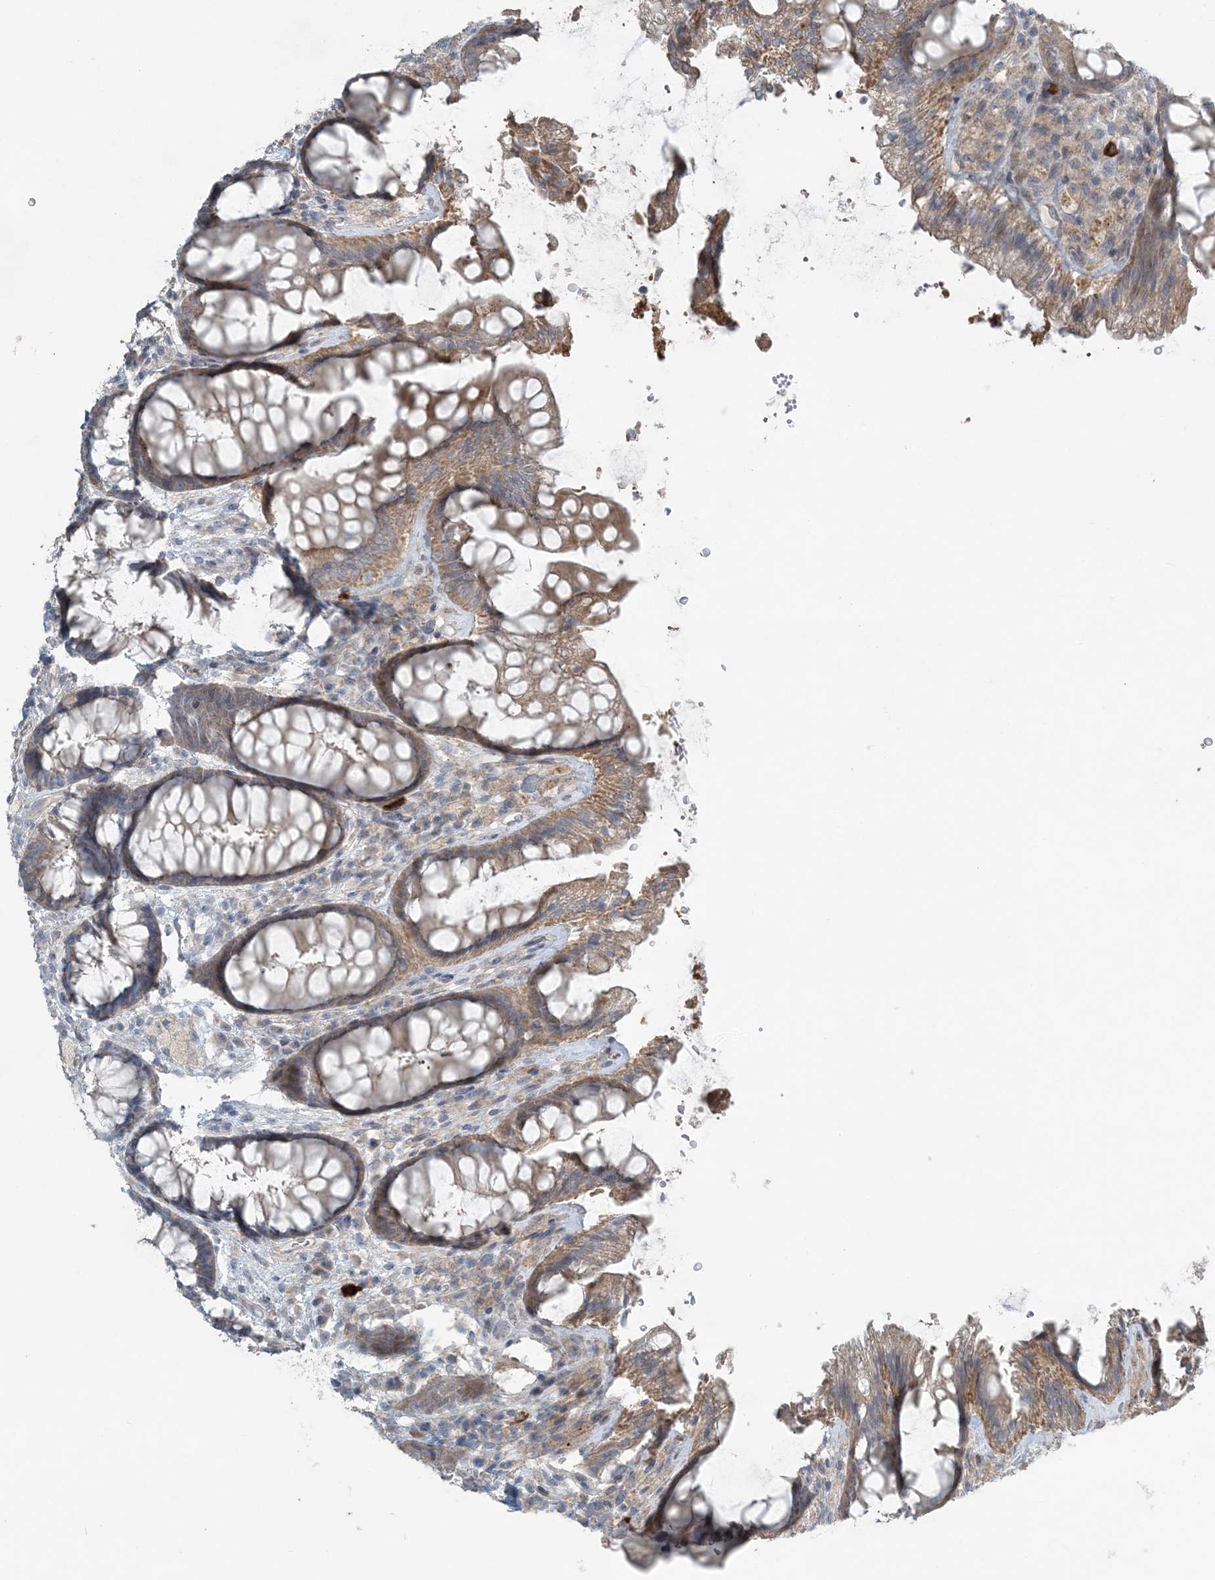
{"staining": {"intensity": "weak", "quantity": ">75%", "location": "cytoplasmic/membranous"}, "tissue": "rectum", "cell_type": "Glandular cells", "image_type": "normal", "snomed": [{"axis": "morphology", "description": "Normal tissue, NOS"}, {"axis": "topography", "description": "Rectum"}], "caption": "Normal rectum demonstrates weak cytoplasmic/membranous staining in approximately >75% of glandular cells Ihc stains the protein of interest in brown and the nuclei are stained blue..", "gene": "SLC4A10", "patient": {"sex": "female", "age": 46}}